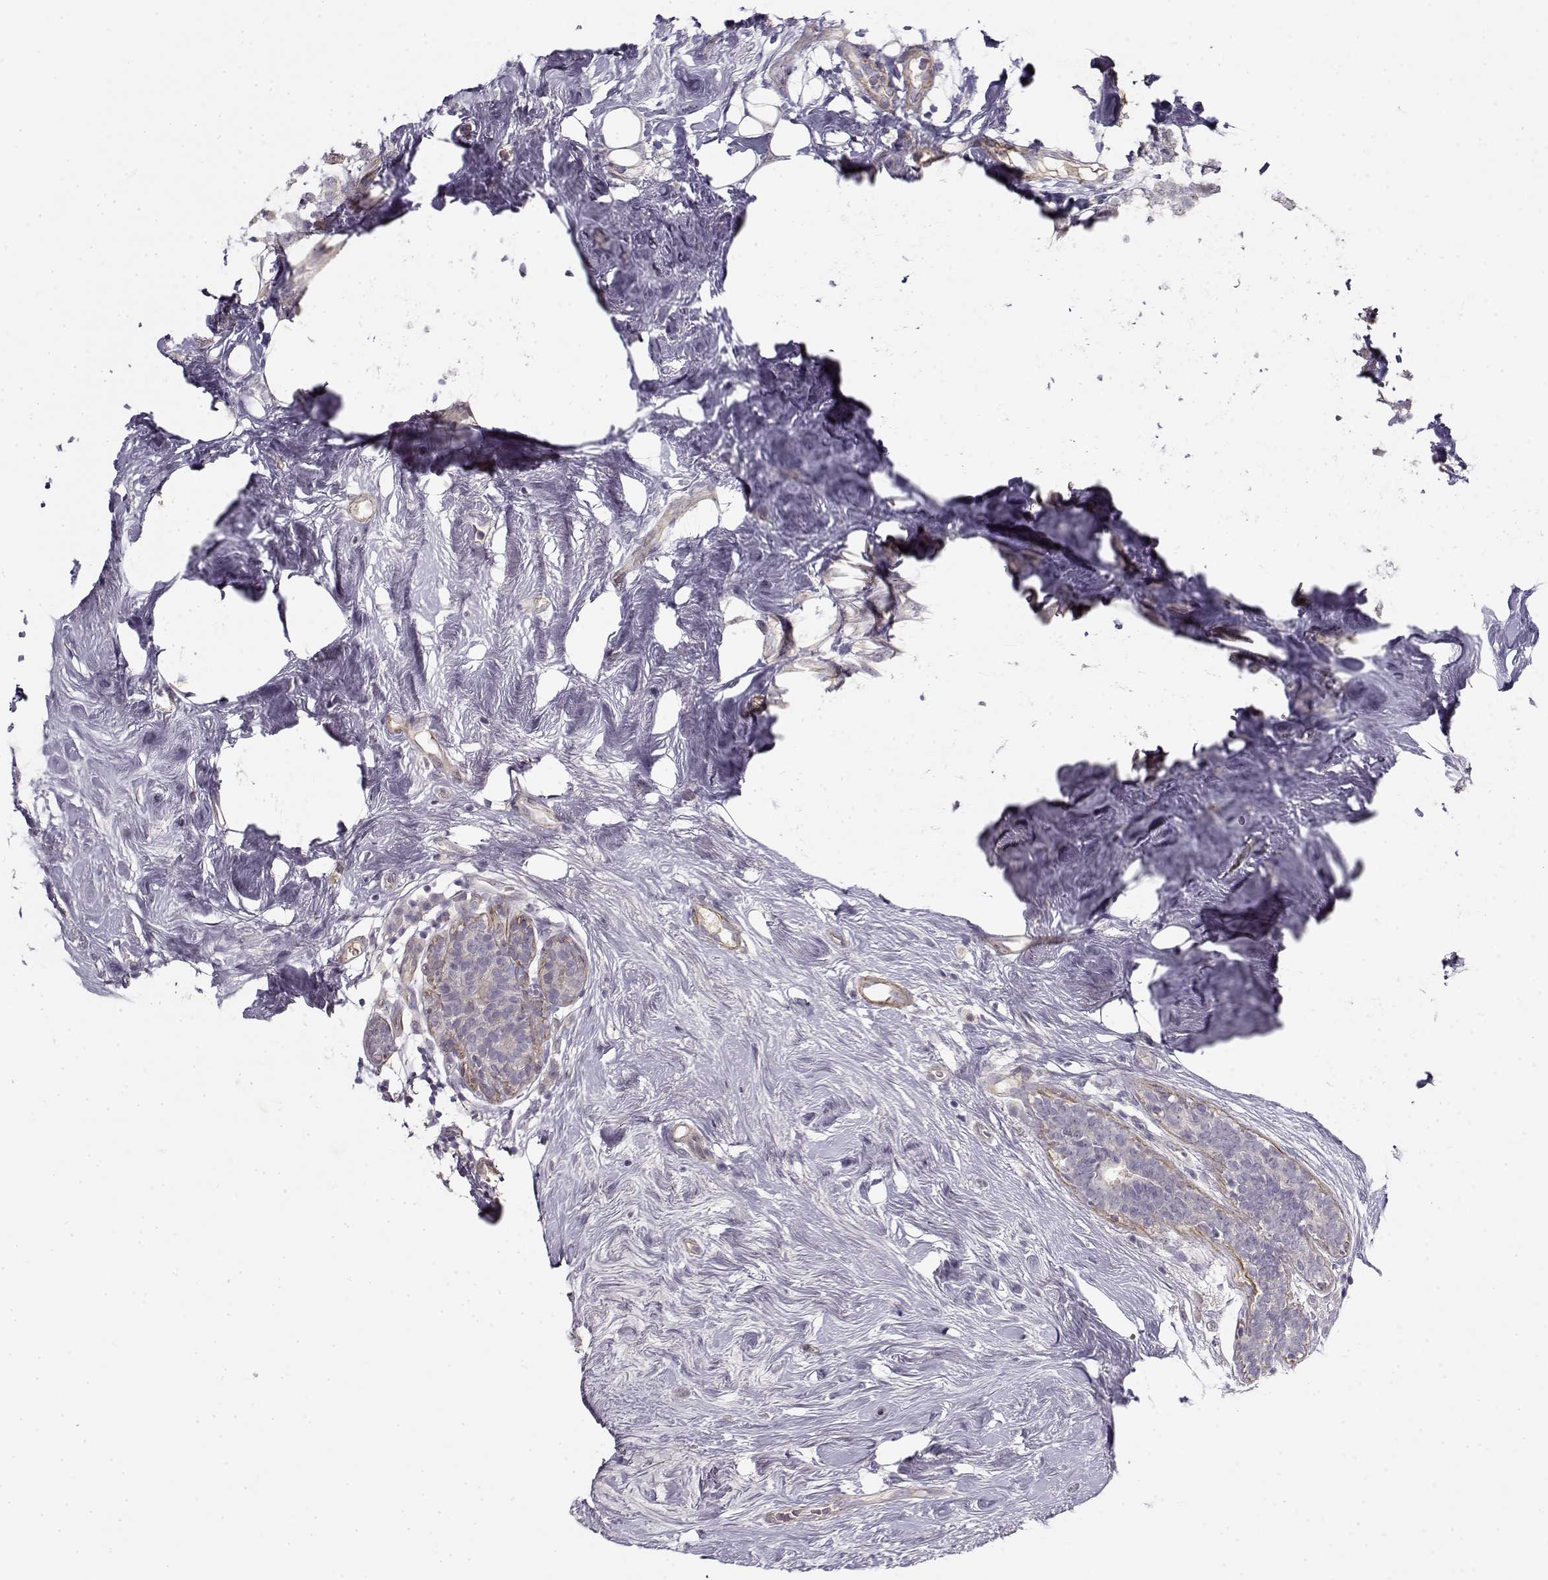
{"staining": {"intensity": "negative", "quantity": "none", "location": "none"}, "tissue": "breast cancer", "cell_type": "Tumor cells", "image_type": "cancer", "snomed": [{"axis": "morphology", "description": "Lobular carcinoma"}, {"axis": "topography", "description": "Breast"}], "caption": "The histopathology image reveals no significant positivity in tumor cells of breast lobular carcinoma.", "gene": "RGS9BP", "patient": {"sex": "female", "age": 49}}